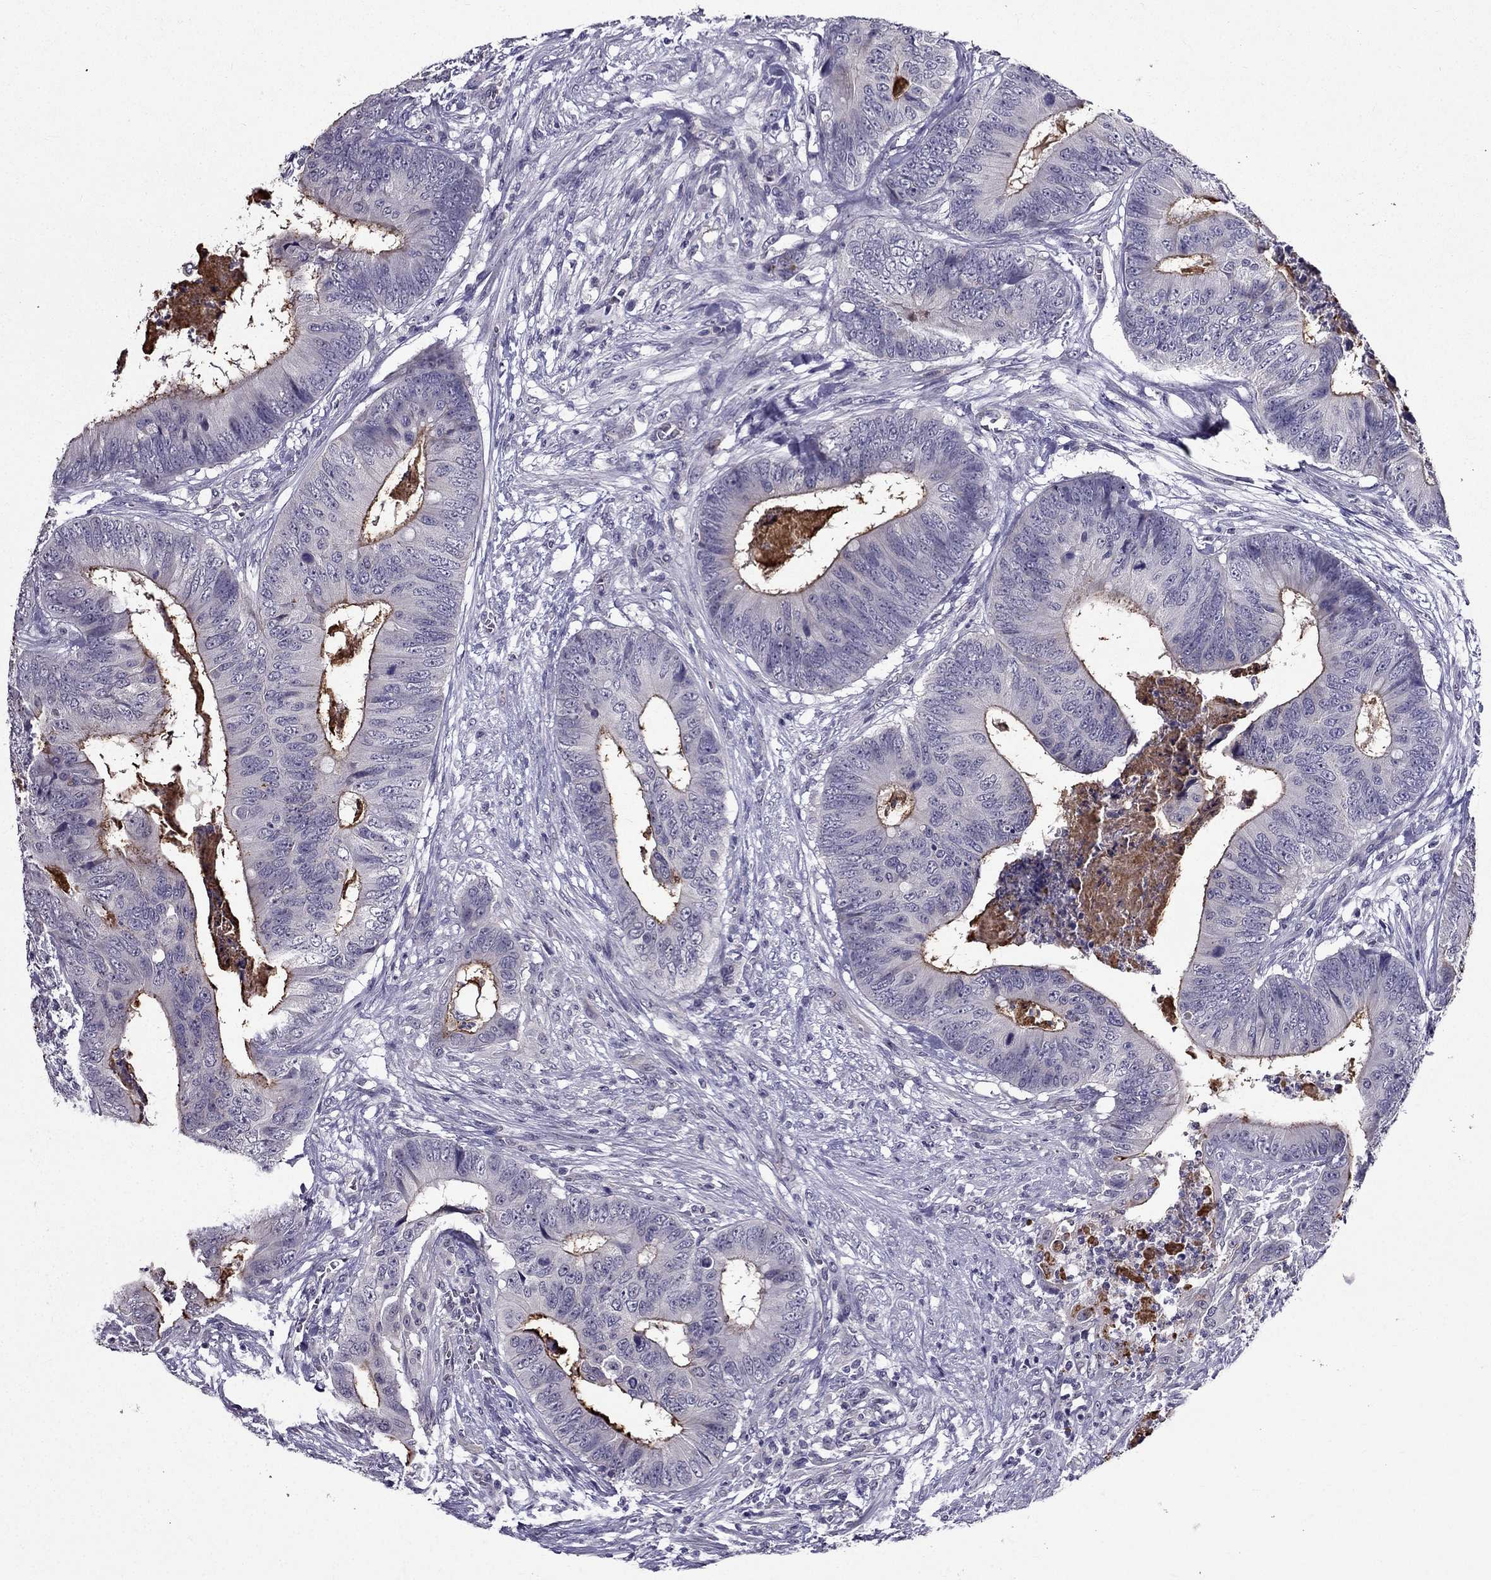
{"staining": {"intensity": "moderate", "quantity": "<25%", "location": "cytoplasmic/membranous"}, "tissue": "colorectal cancer", "cell_type": "Tumor cells", "image_type": "cancer", "snomed": [{"axis": "morphology", "description": "Adenocarcinoma, NOS"}, {"axis": "topography", "description": "Colon"}], "caption": "This is an image of immunohistochemistry staining of colorectal adenocarcinoma, which shows moderate staining in the cytoplasmic/membranous of tumor cells.", "gene": "DUSP15", "patient": {"sex": "male", "age": 84}}